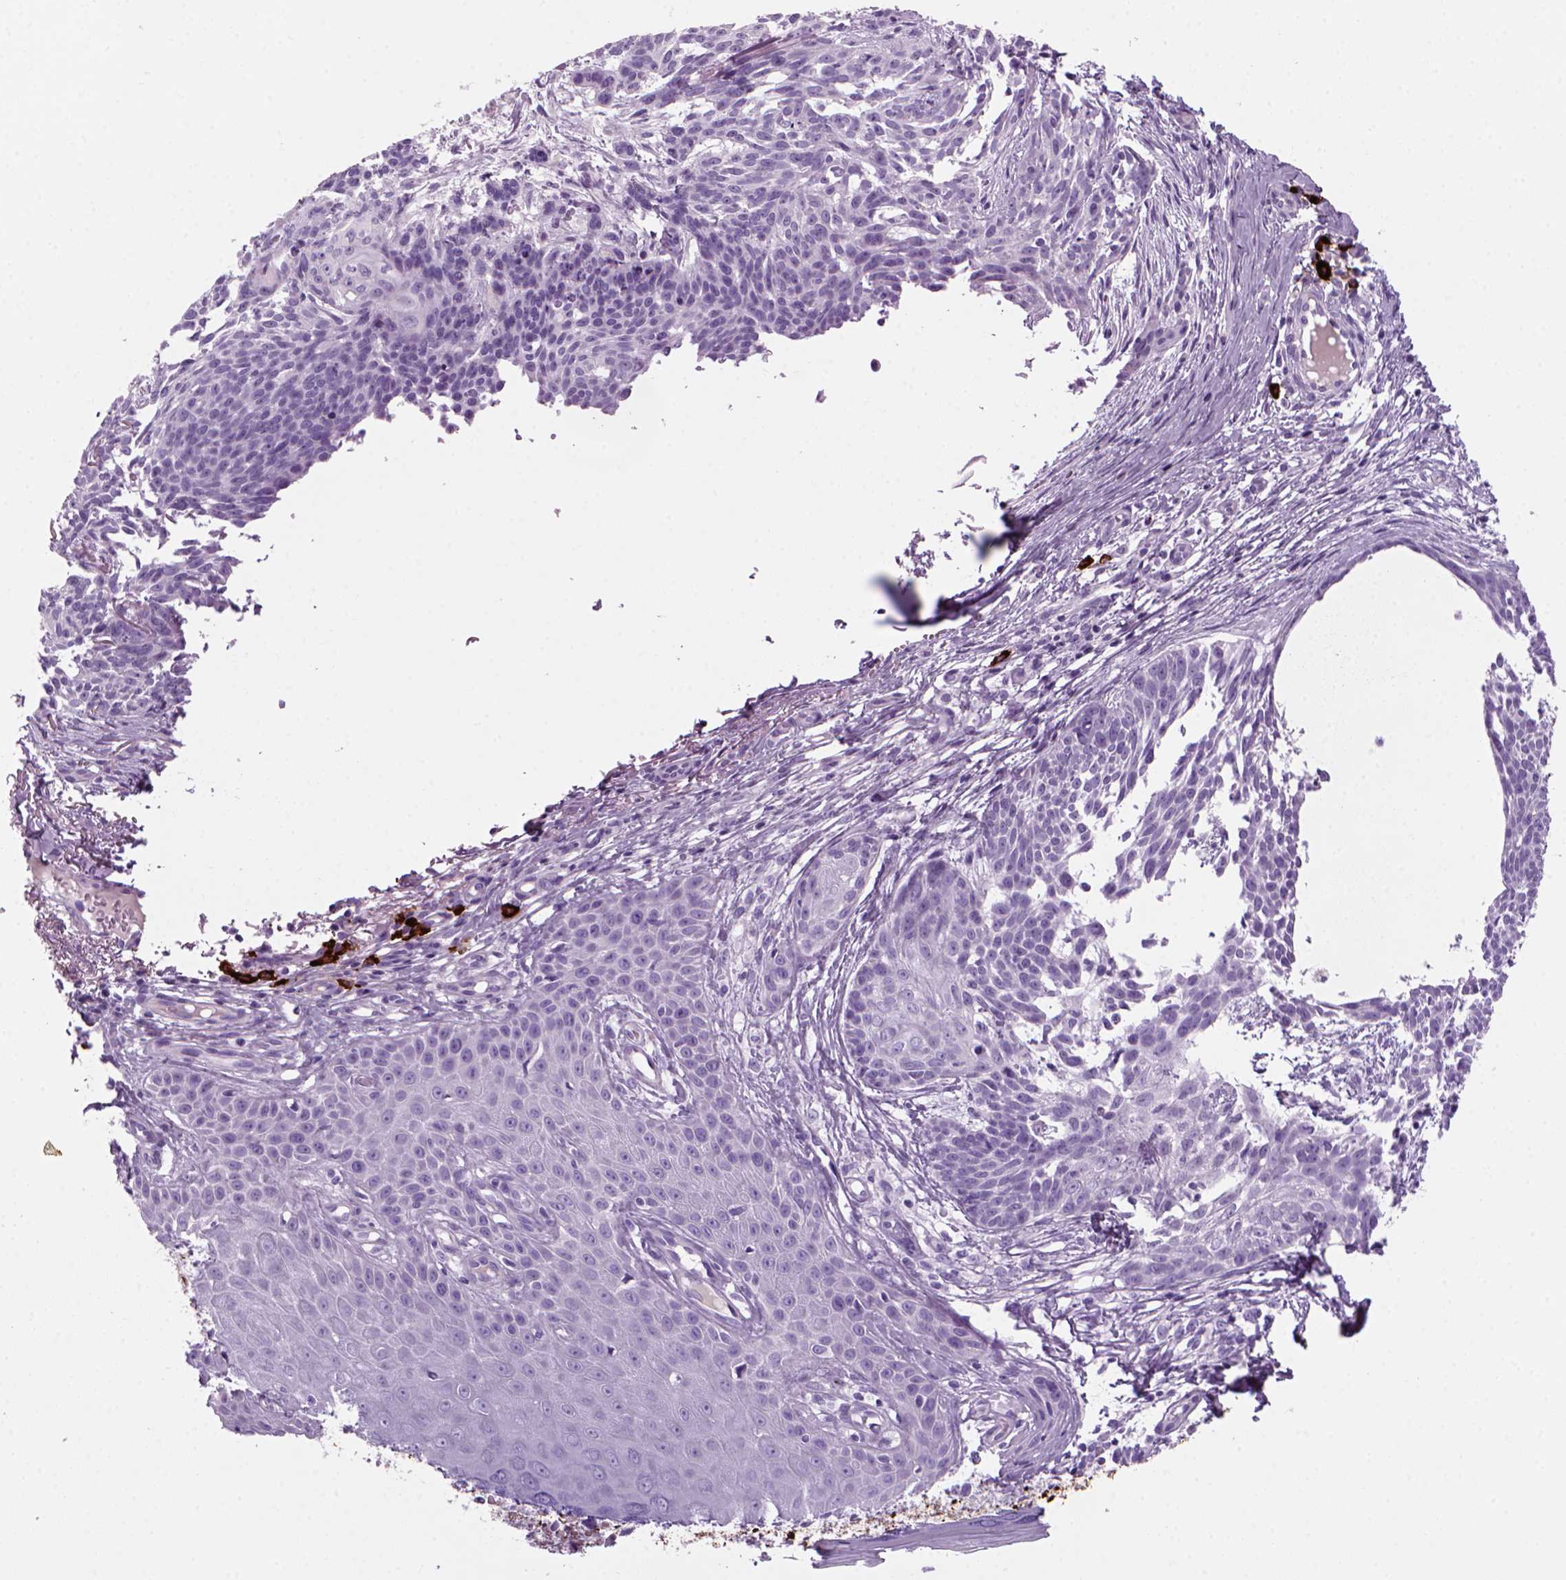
{"staining": {"intensity": "negative", "quantity": "none", "location": "none"}, "tissue": "skin cancer", "cell_type": "Tumor cells", "image_type": "cancer", "snomed": [{"axis": "morphology", "description": "Basal cell carcinoma"}, {"axis": "topography", "description": "Skin"}], "caption": "A high-resolution micrograph shows immunohistochemistry (IHC) staining of basal cell carcinoma (skin), which exhibits no significant expression in tumor cells.", "gene": "MZB1", "patient": {"sex": "male", "age": 88}}